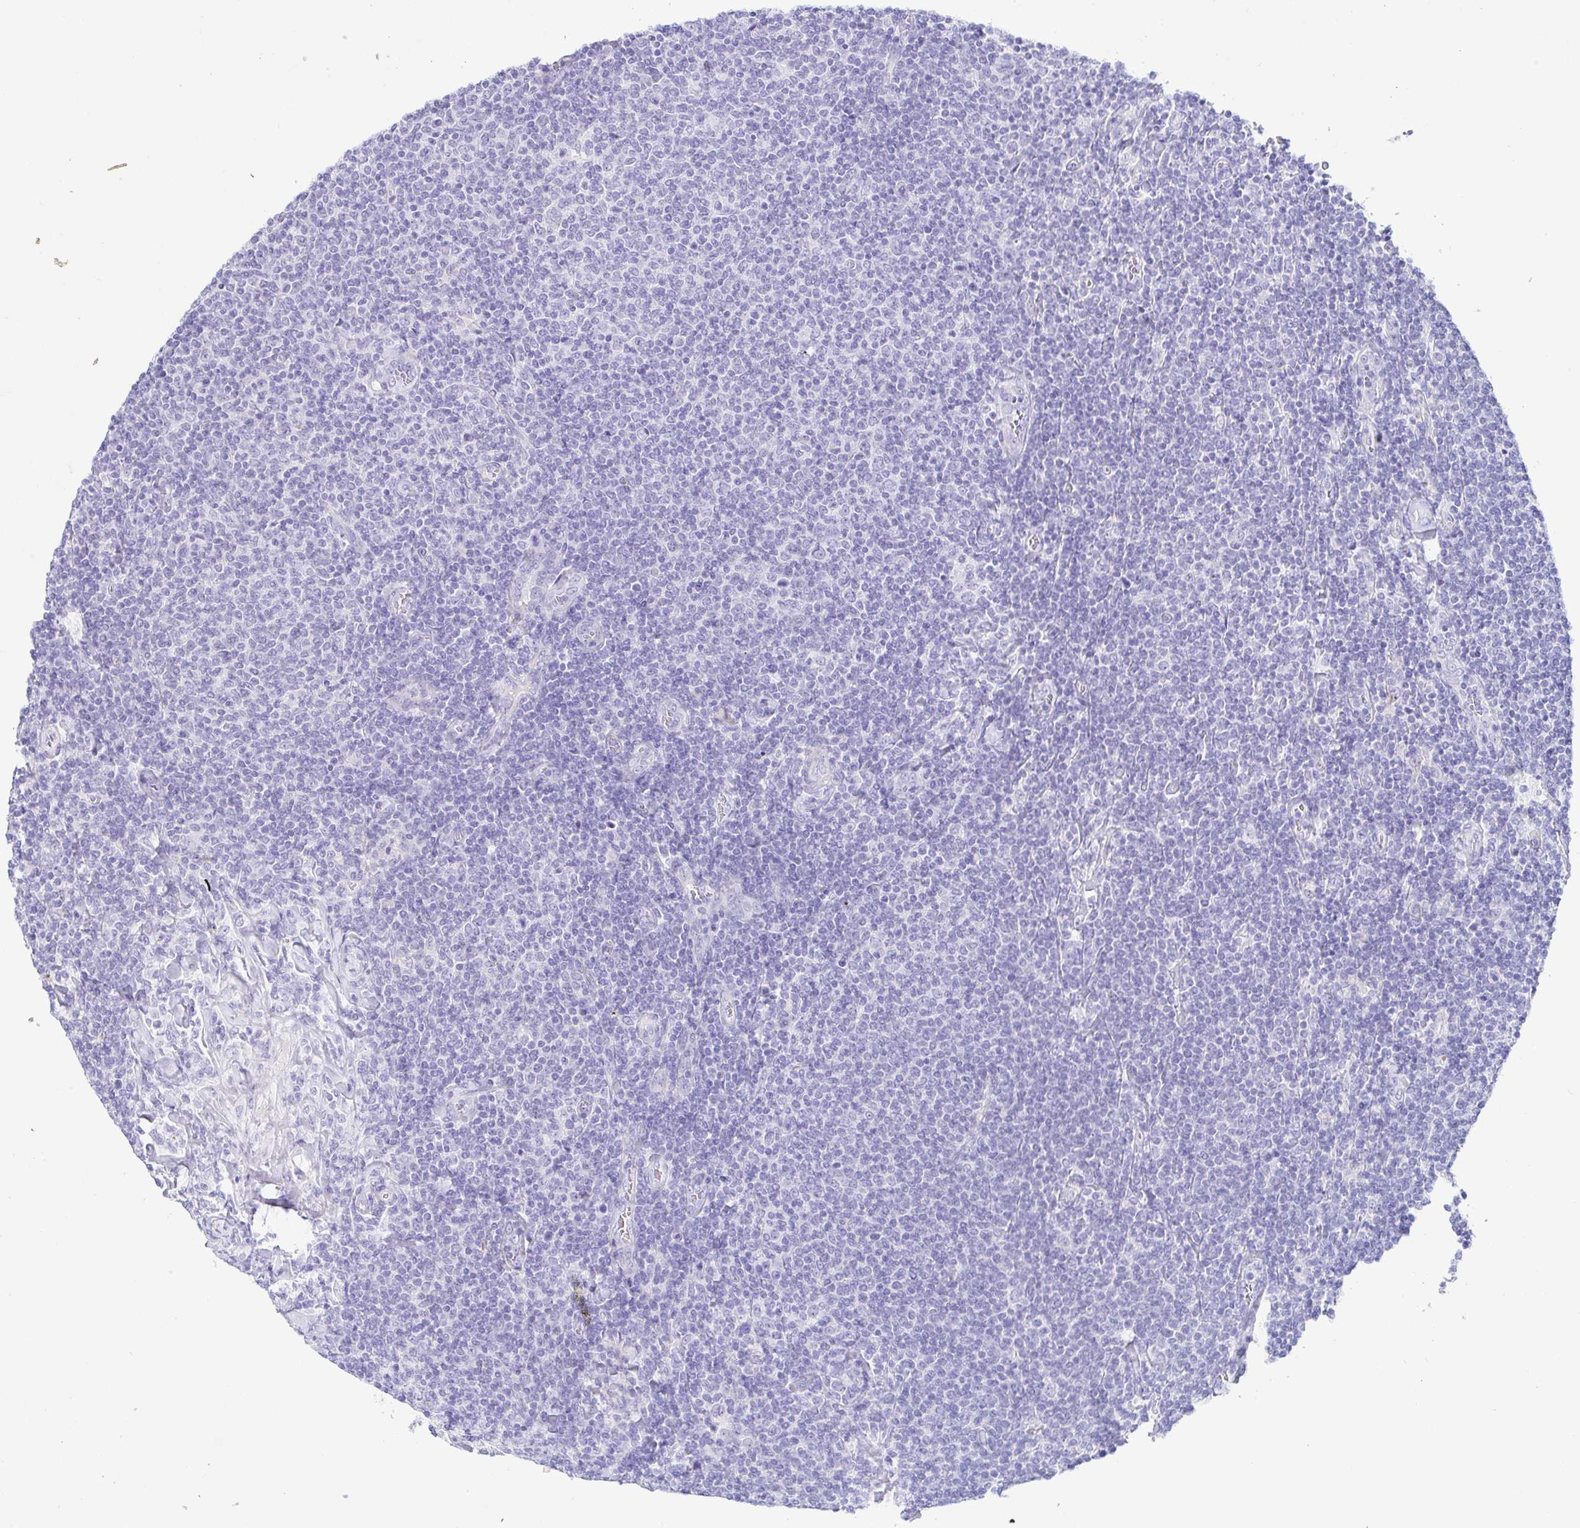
{"staining": {"intensity": "negative", "quantity": "none", "location": "none"}, "tissue": "lymphoma", "cell_type": "Tumor cells", "image_type": "cancer", "snomed": [{"axis": "morphology", "description": "Malignant lymphoma, non-Hodgkin's type, Low grade"}, {"axis": "topography", "description": "Lymph node"}], "caption": "The IHC histopathology image has no significant positivity in tumor cells of low-grade malignant lymphoma, non-Hodgkin's type tissue.", "gene": "PINLYP", "patient": {"sex": "male", "age": 52}}